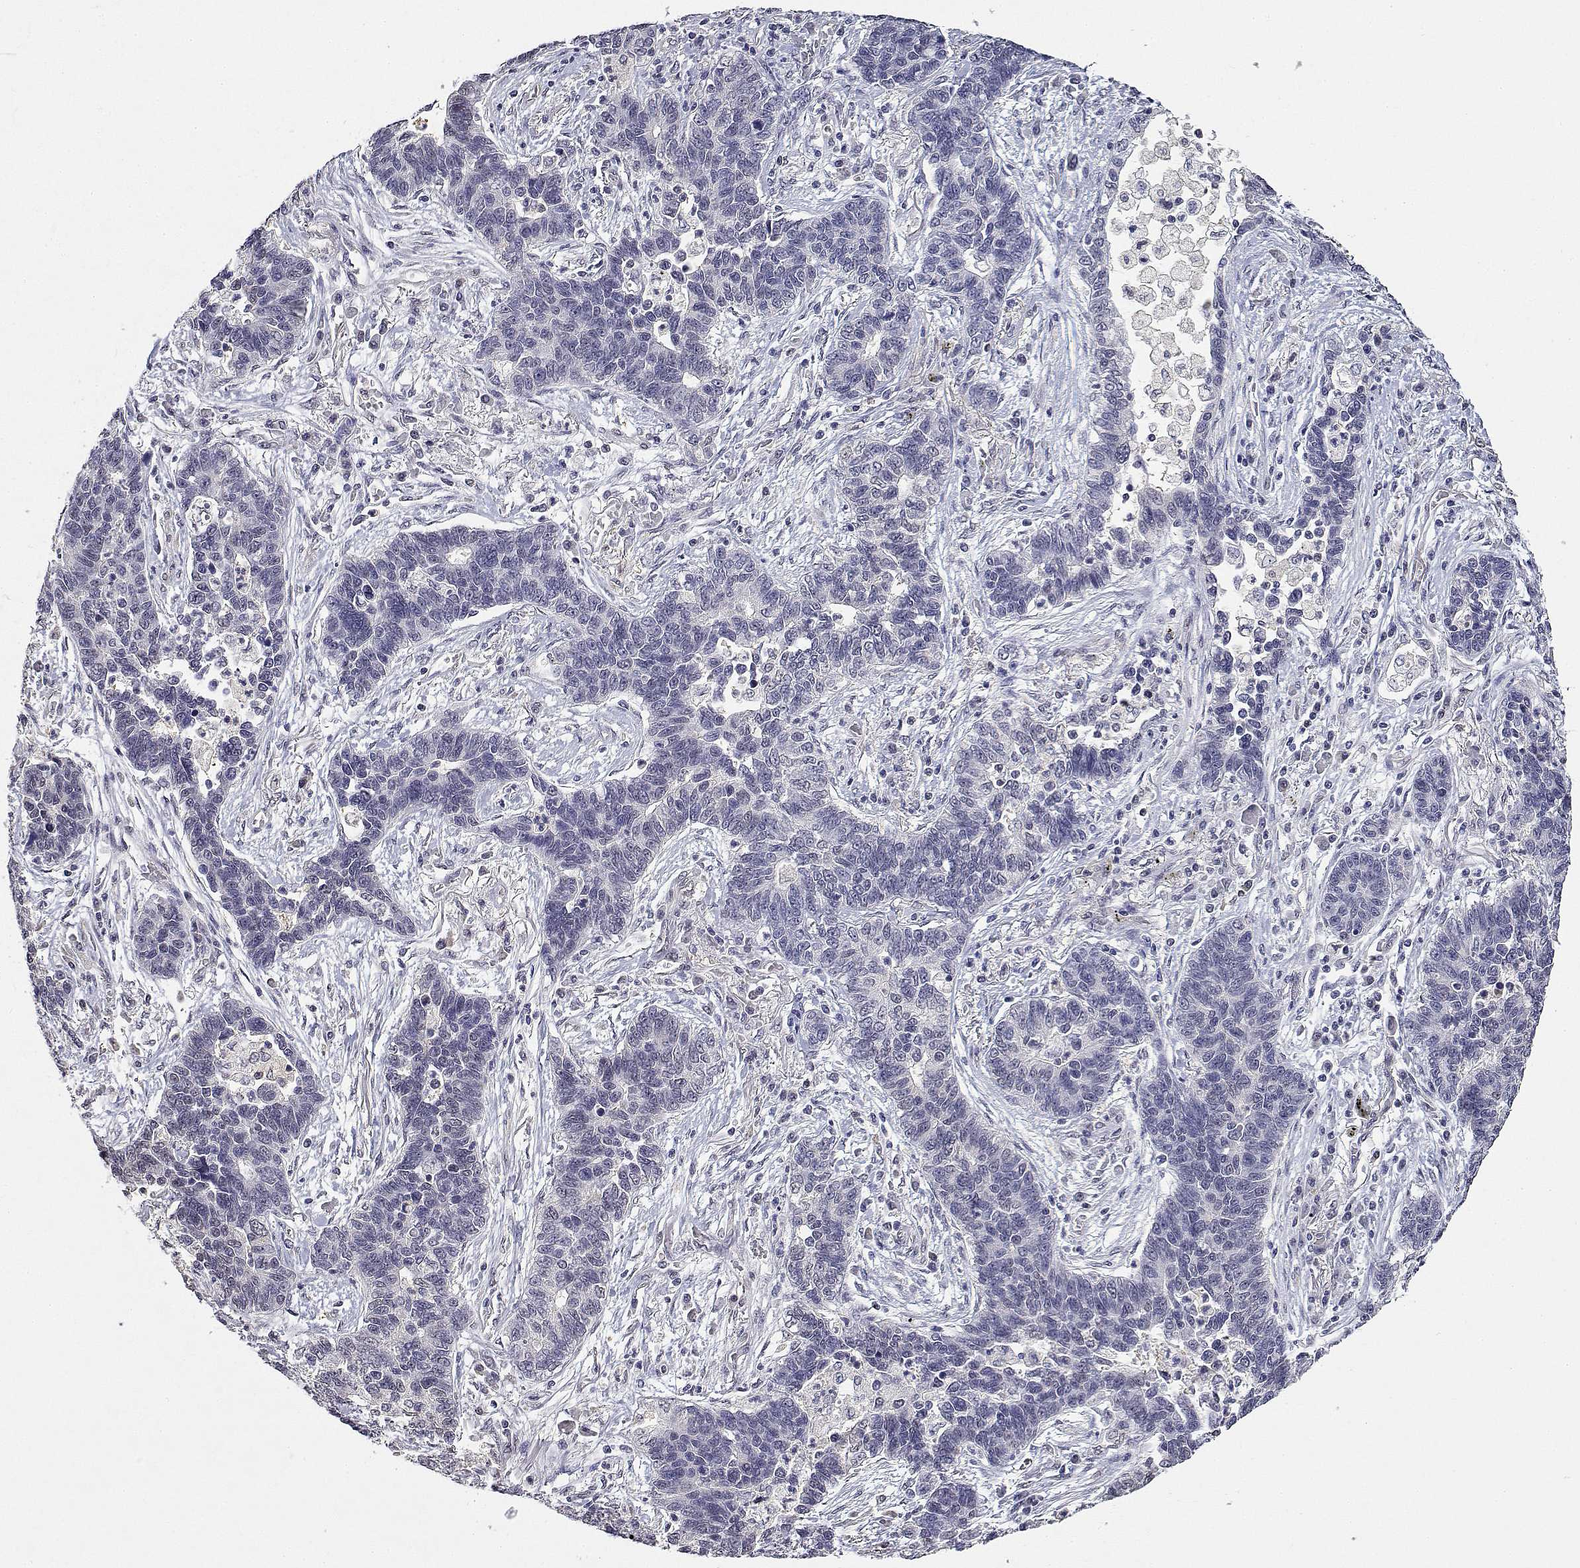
{"staining": {"intensity": "negative", "quantity": "none", "location": "none"}, "tissue": "lung cancer", "cell_type": "Tumor cells", "image_type": "cancer", "snomed": [{"axis": "morphology", "description": "Adenocarcinoma, NOS"}, {"axis": "topography", "description": "Lung"}], "caption": "The histopathology image demonstrates no staining of tumor cells in lung cancer.", "gene": "ADA", "patient": {"sex": "female", "age": 57}}